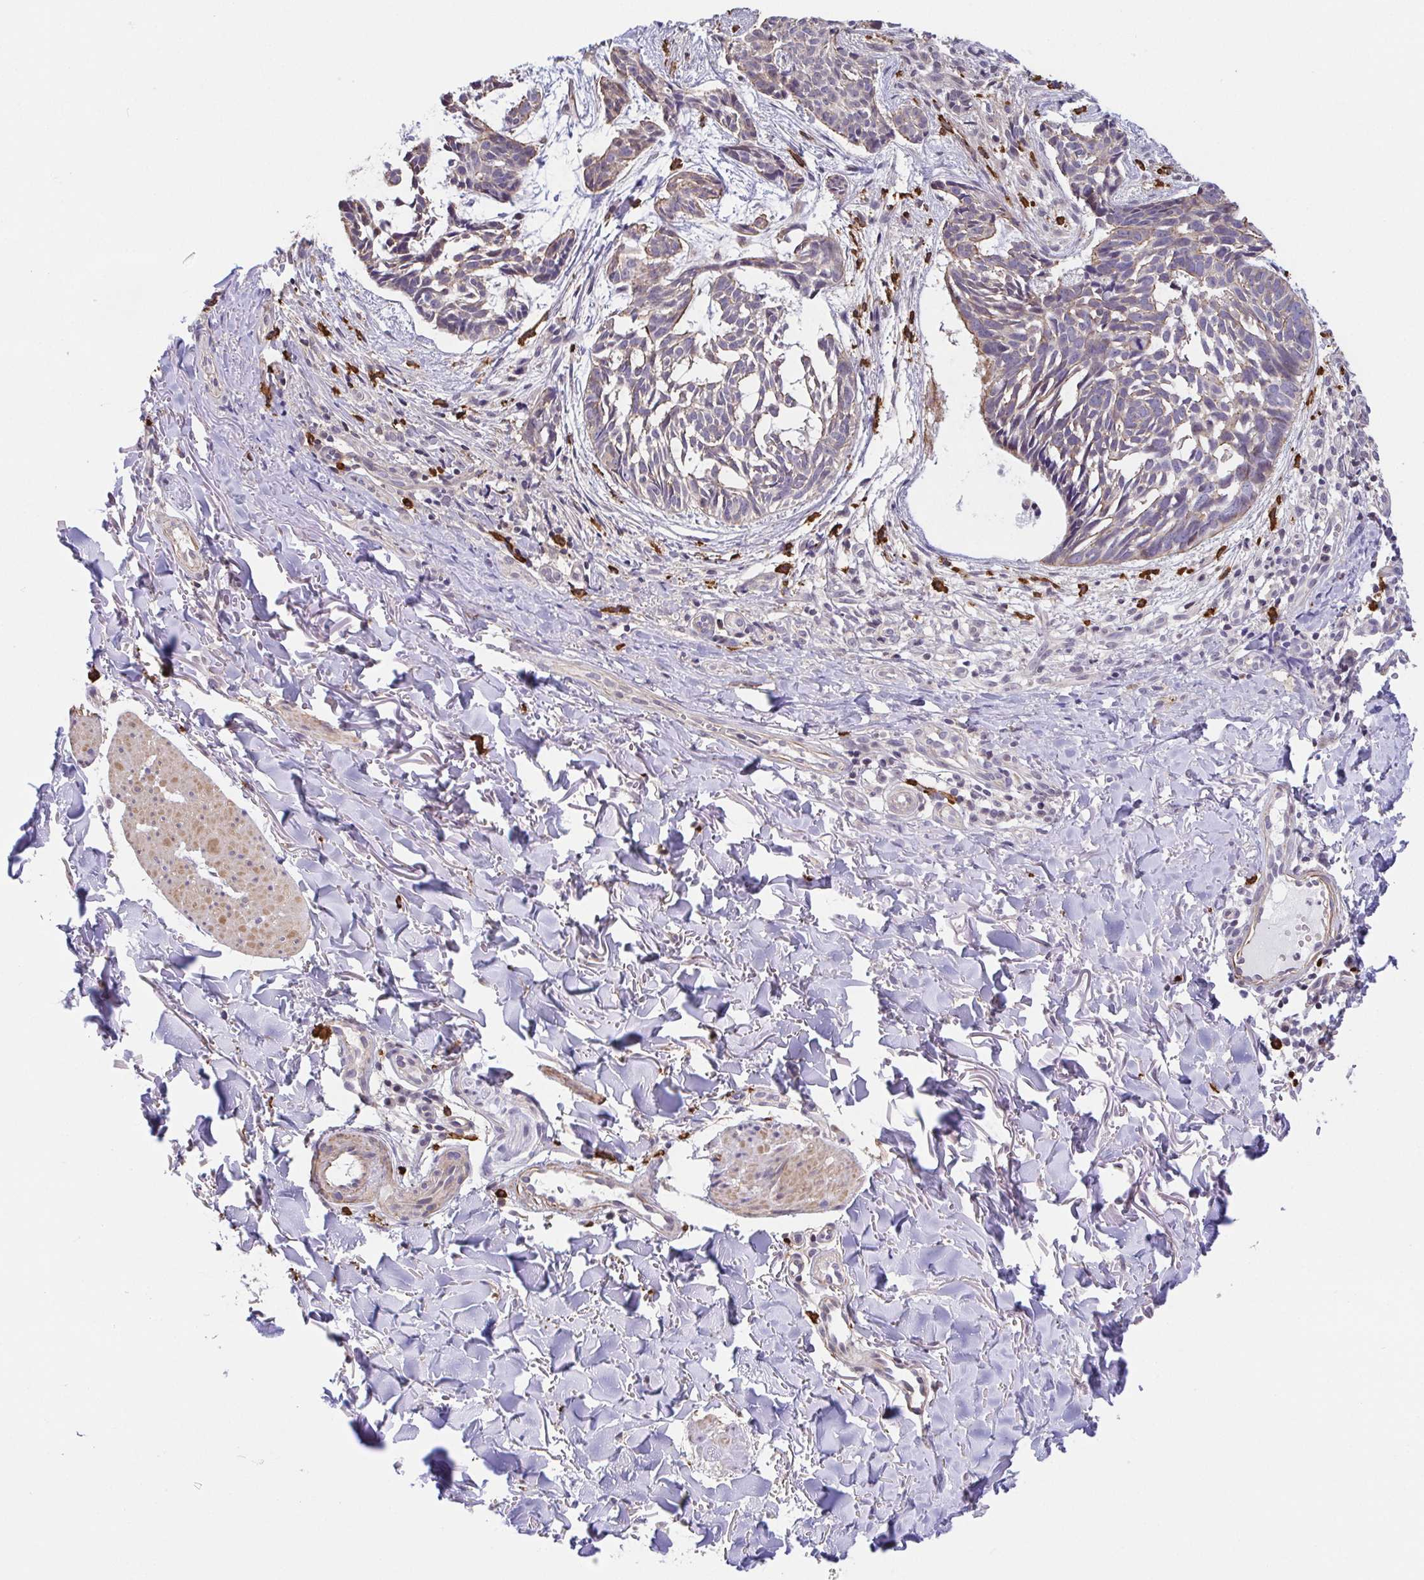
{"staining": {"intensity": "weak", "quantity": "<25%", "location": "cytoplasmic/membranous"}, "tissue": "skin cancer", "cell_type": "Tumor cells", "image_type": "cancer", "snomed": [{"axis": "morphology", "description": "Basal cell carcinoma"}, {"axis": "topography", "description": "Skin"}], "caption": "Skin cancer (basal cell carcinoma) was stained to show a protein in brown. There is no significant positivity in tumor cells. (Stains: DAB (3,3'-diaminobenzidine) immunohistochemistry with hematoxylin counter stain, Microscopy: brightfield microscopy at high magnification).", "gene": "PREPL", "patient": {"sex": "male", "age": 78}}